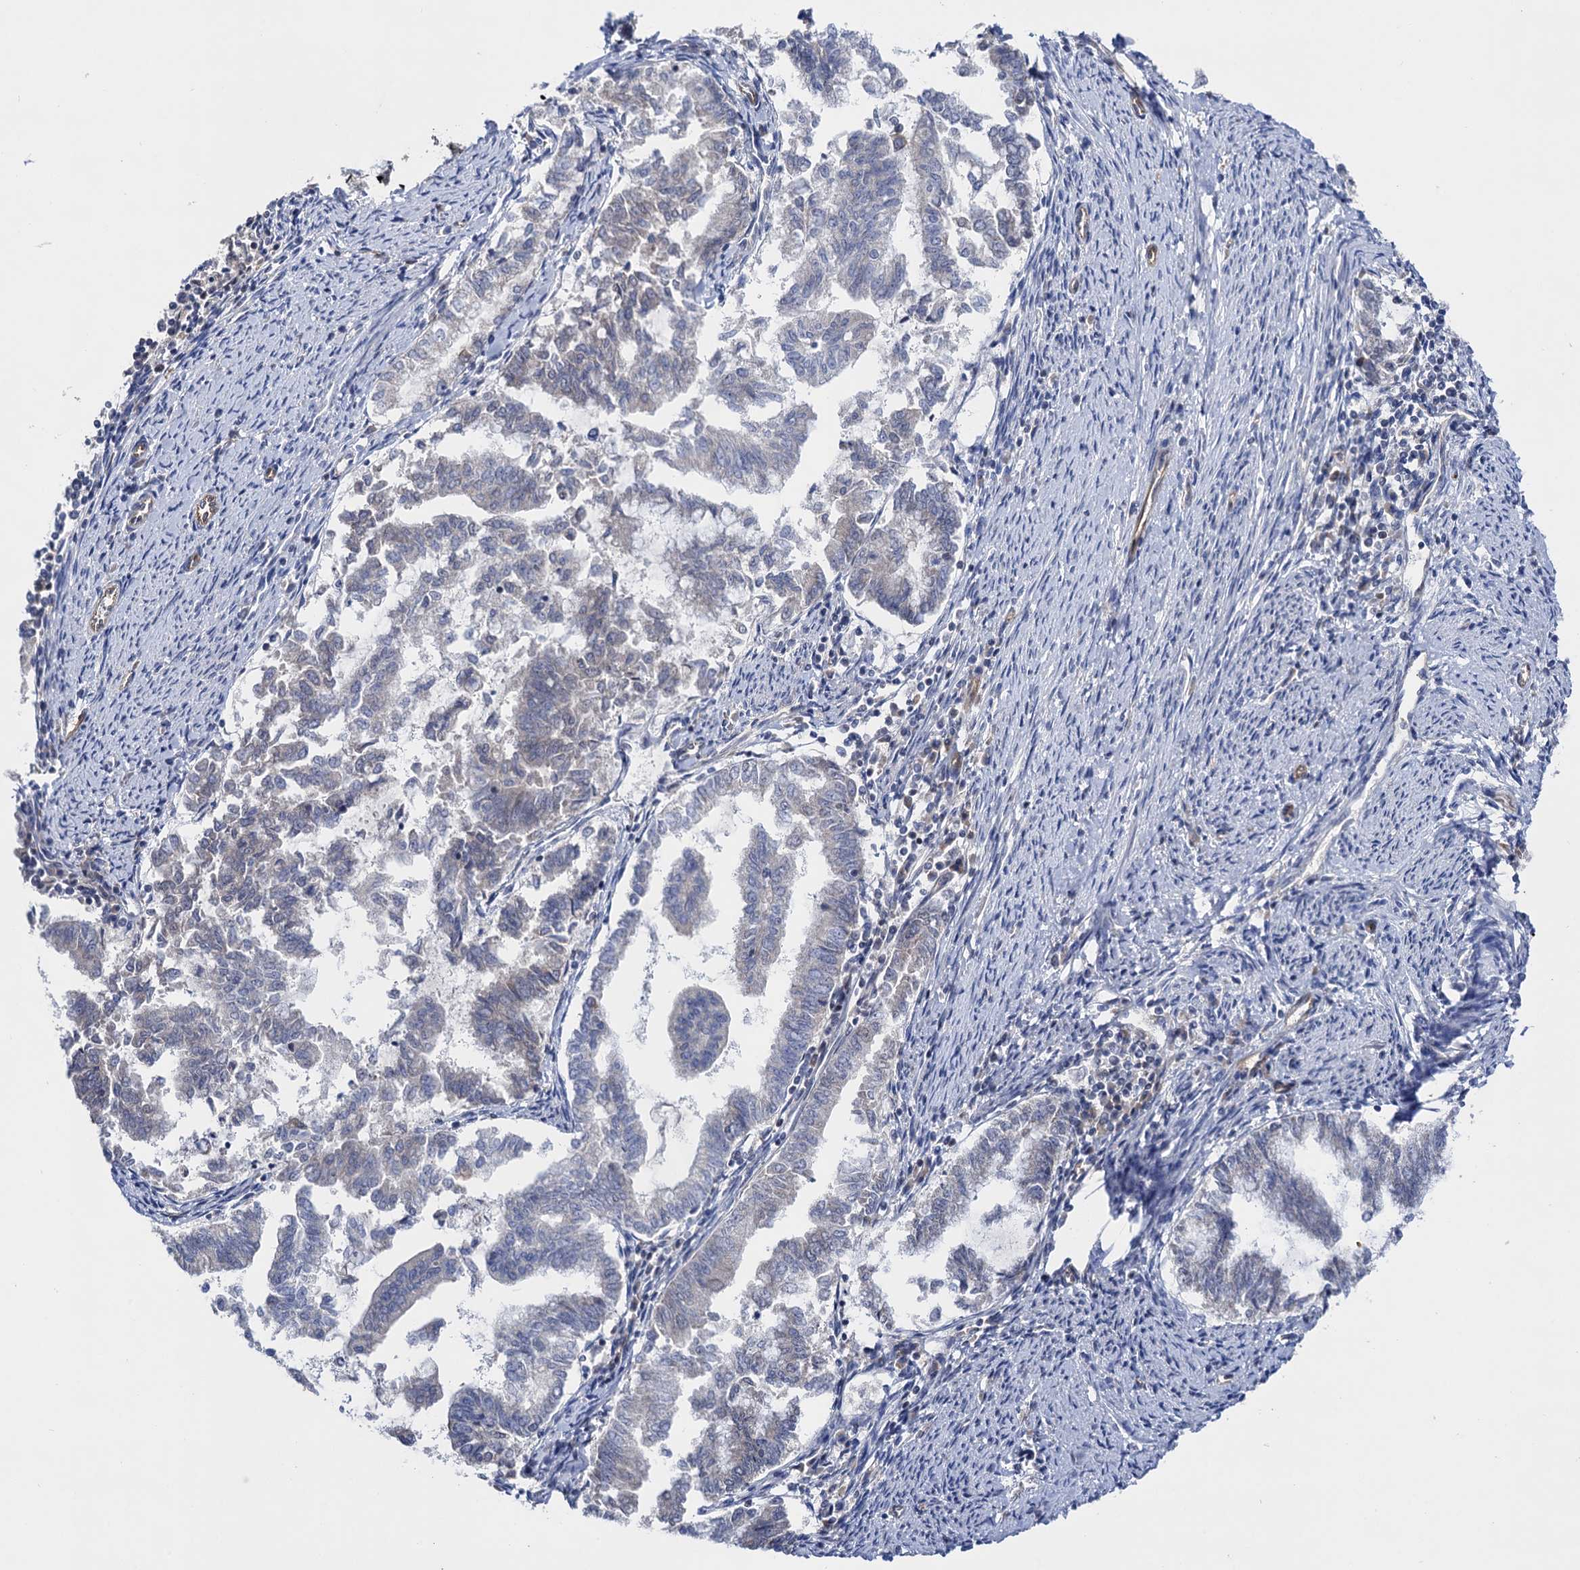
{"staining": {"intensity": "negative", "quantity": "none", "location": "none"}, "tissue": "endometrial cancer", "cell_type": "Tumor cells", "image_type": "cancer", "snomed": [{"axis": "morphology", "description": "Adenocarcinoma, NOS"}, {"axis": "topography", "description": "Endometrium"}], "caption": "The photomicrograph demonstrates no significant staining in tumor cells of endometrial cancer (adenocarcinoma).", "gene": "ABLIM1", "patient": {"sex": "female", "age": 79}}